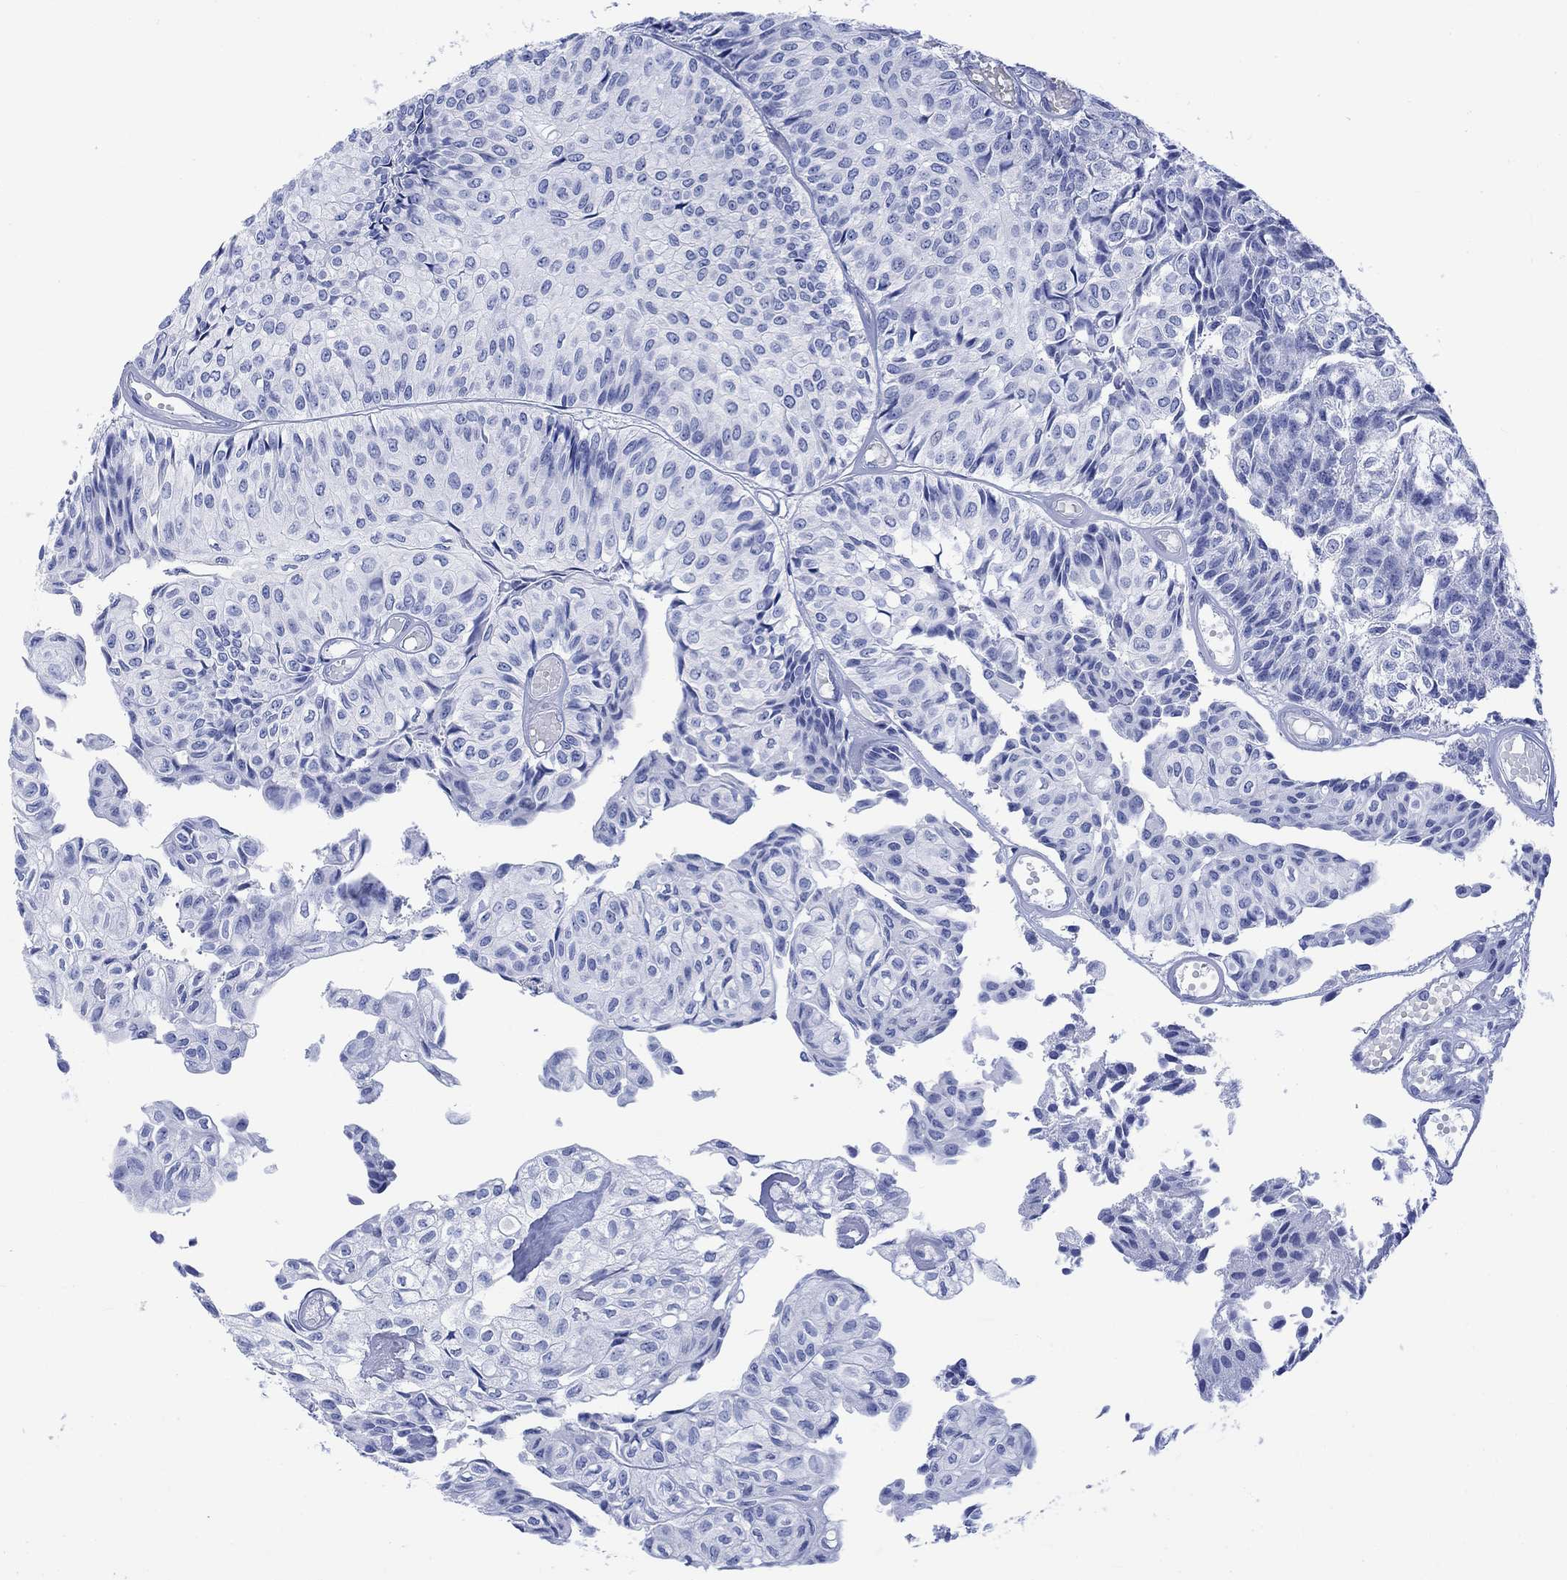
{"staining": {"intensity": "negative", "quantity": "none", "location": "none"}, "tissue": "urothelial cancer", "cell_type": "Tumor cells", "image_type": "cancer", "snomed": [{"axis": "morphology", "description": "Urothelial carcinoma, Low grade"}, {"axis": "topography", "description": "Urinary bladder"}], "caption": "There is no significant staining in tumor cells of low-grade urothelial carcinoma.", "gene": "CELF4", "patient": {"sex": "male", "age": 89}}